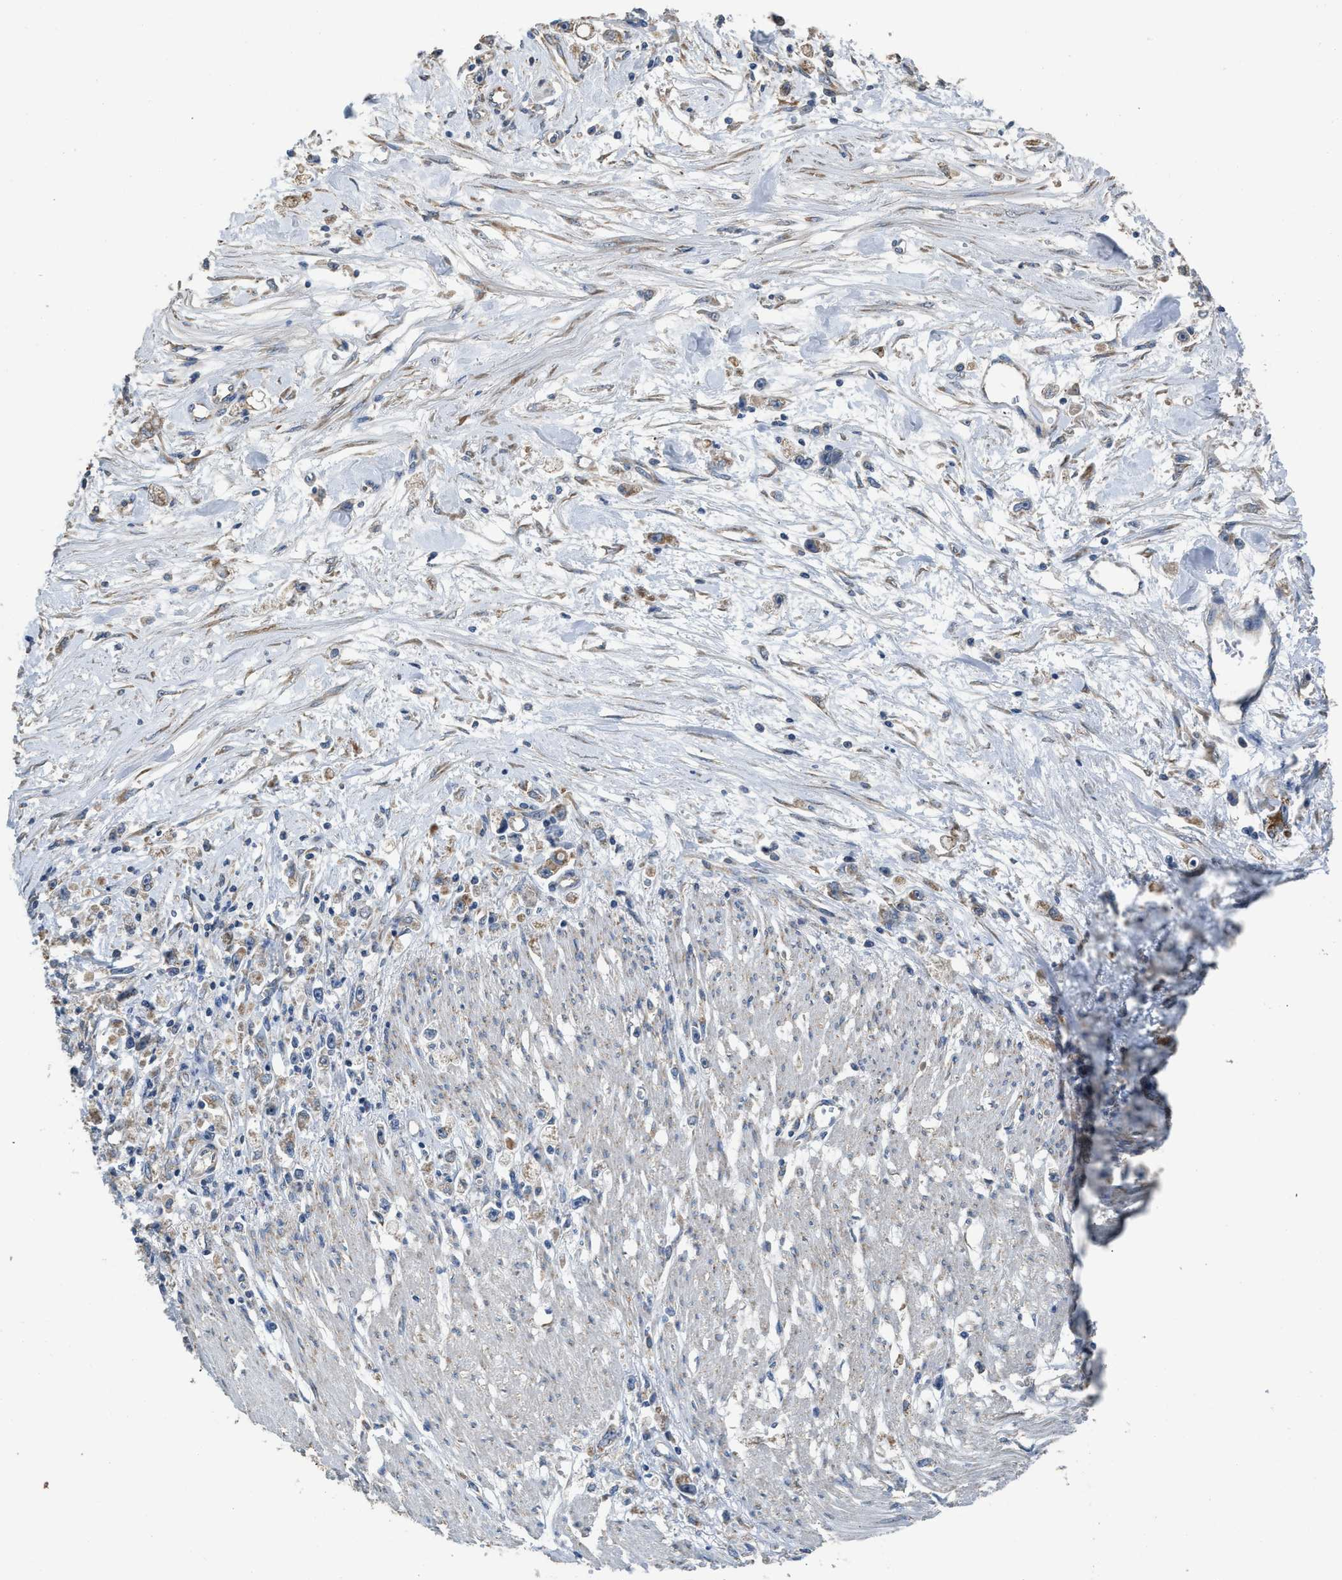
{"staining": {"intensity": "moderate", "quantity": "<25%", "location": "cytoplasmic/membranous"}, "tissue": "stomach cancer", "cell_type": "Tumor cells", "image_type": "cancer", "snomed": [{"axis": "morphology", "description": "Adenocarcinoma, NOS"}, {"axis": "topography", "description": "Stomach"}], "caption": "Protein staining demonstrates moderate cytoplasmic/membranous positivity in approximately <25% of tumor cells in stomach cancer. The protein of interest is shown in brown color, while the nuclei are stained blue.", "gene": "TMEM150A", "patient": {"sex": "female", "age": 59}}